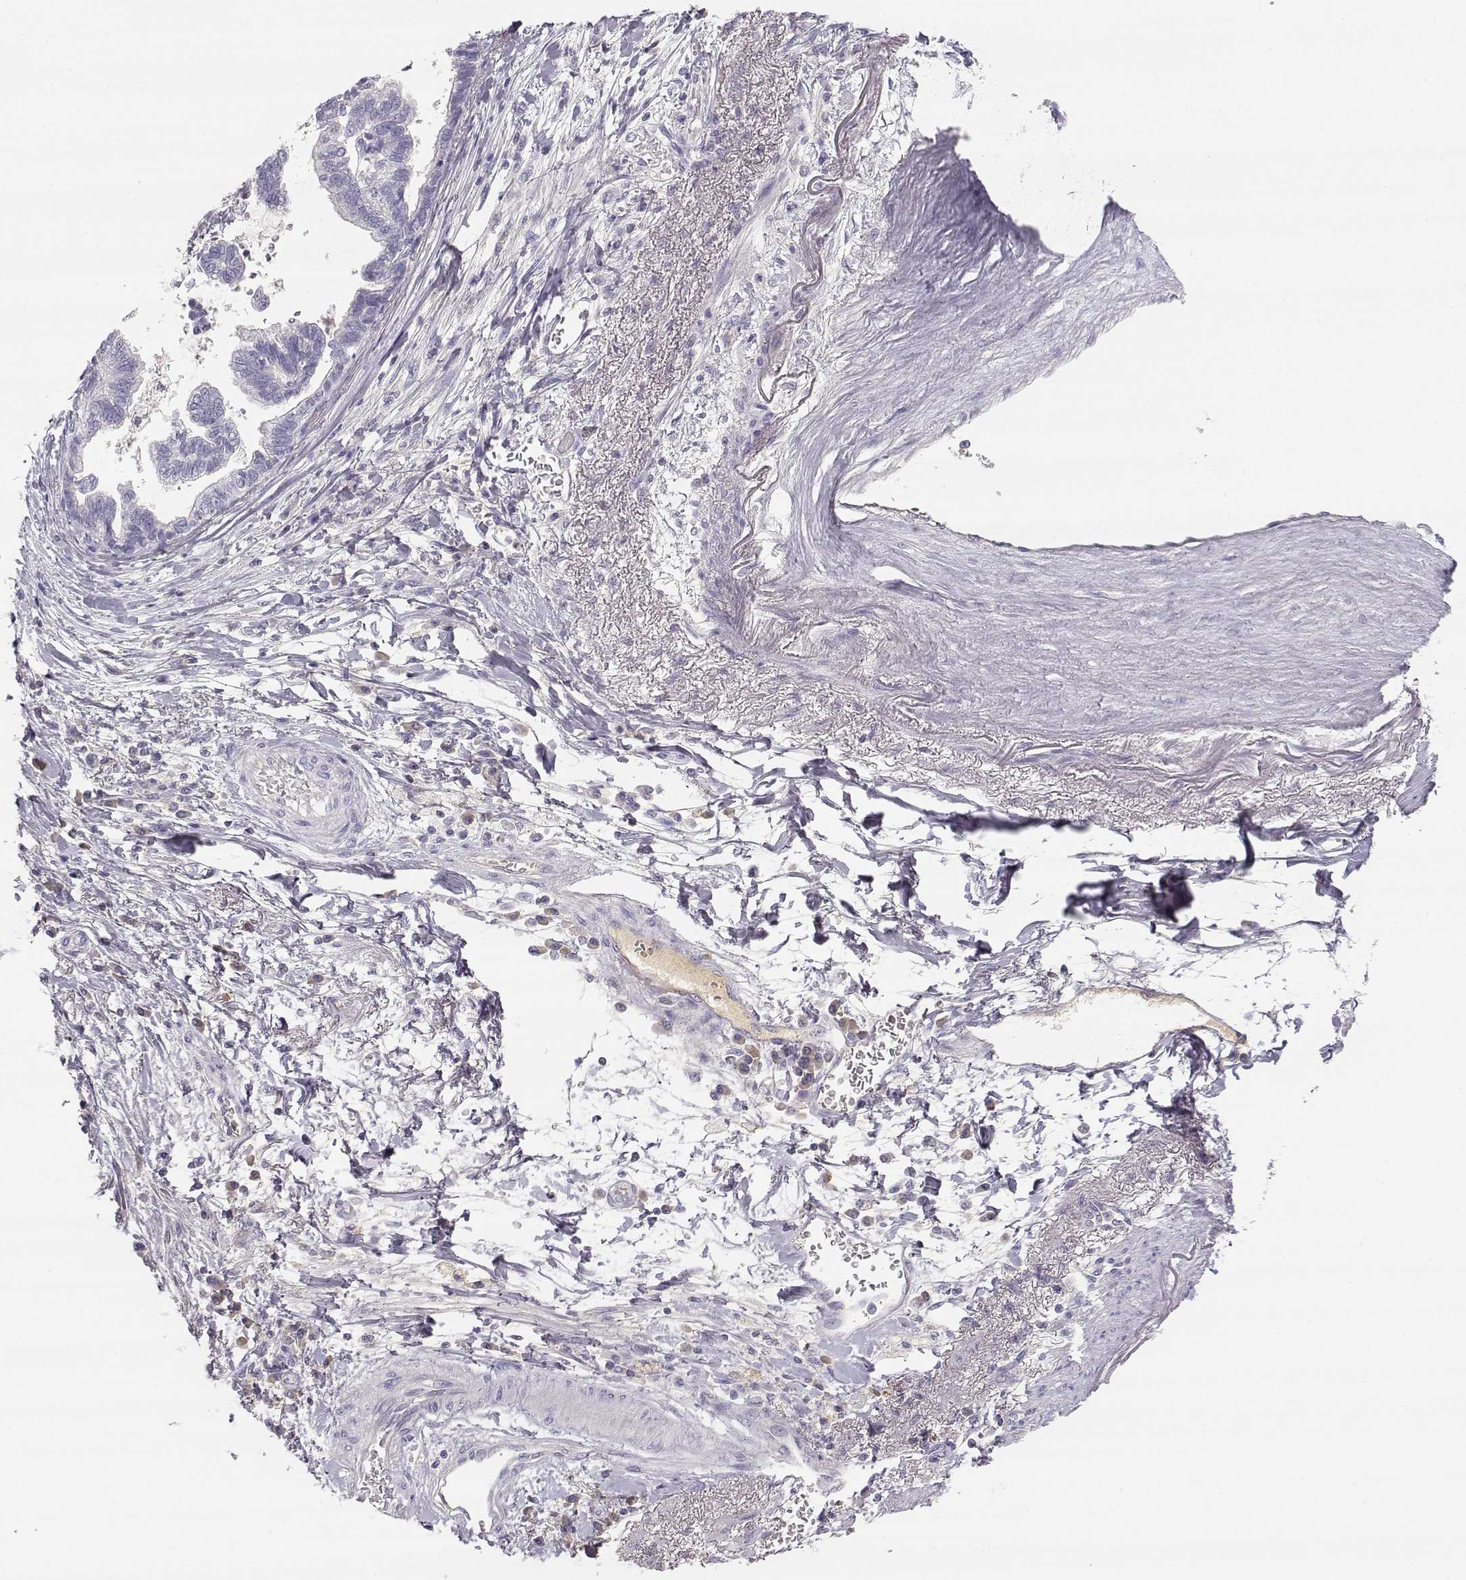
{"staining": {"intensity": "negative", "quantity": "none", "location": "none"}, "tissue": "stomach cancer", "cell_type": "Tumor cells", "image_type": "cancer", "snomed": [{"axis": "morphology", "description": "Adenocarcinoma, NOS"}, {"axis": "topography", "description": "Stomach"}], "caption": "DAB (3,3'-diaminobenzidine) immunohistochemical staining of human stomach cancer reveals no significant positivity in tumor cells.", "gene": "SLCO6A1", "patient": {"sex": "male", "age": 83}}